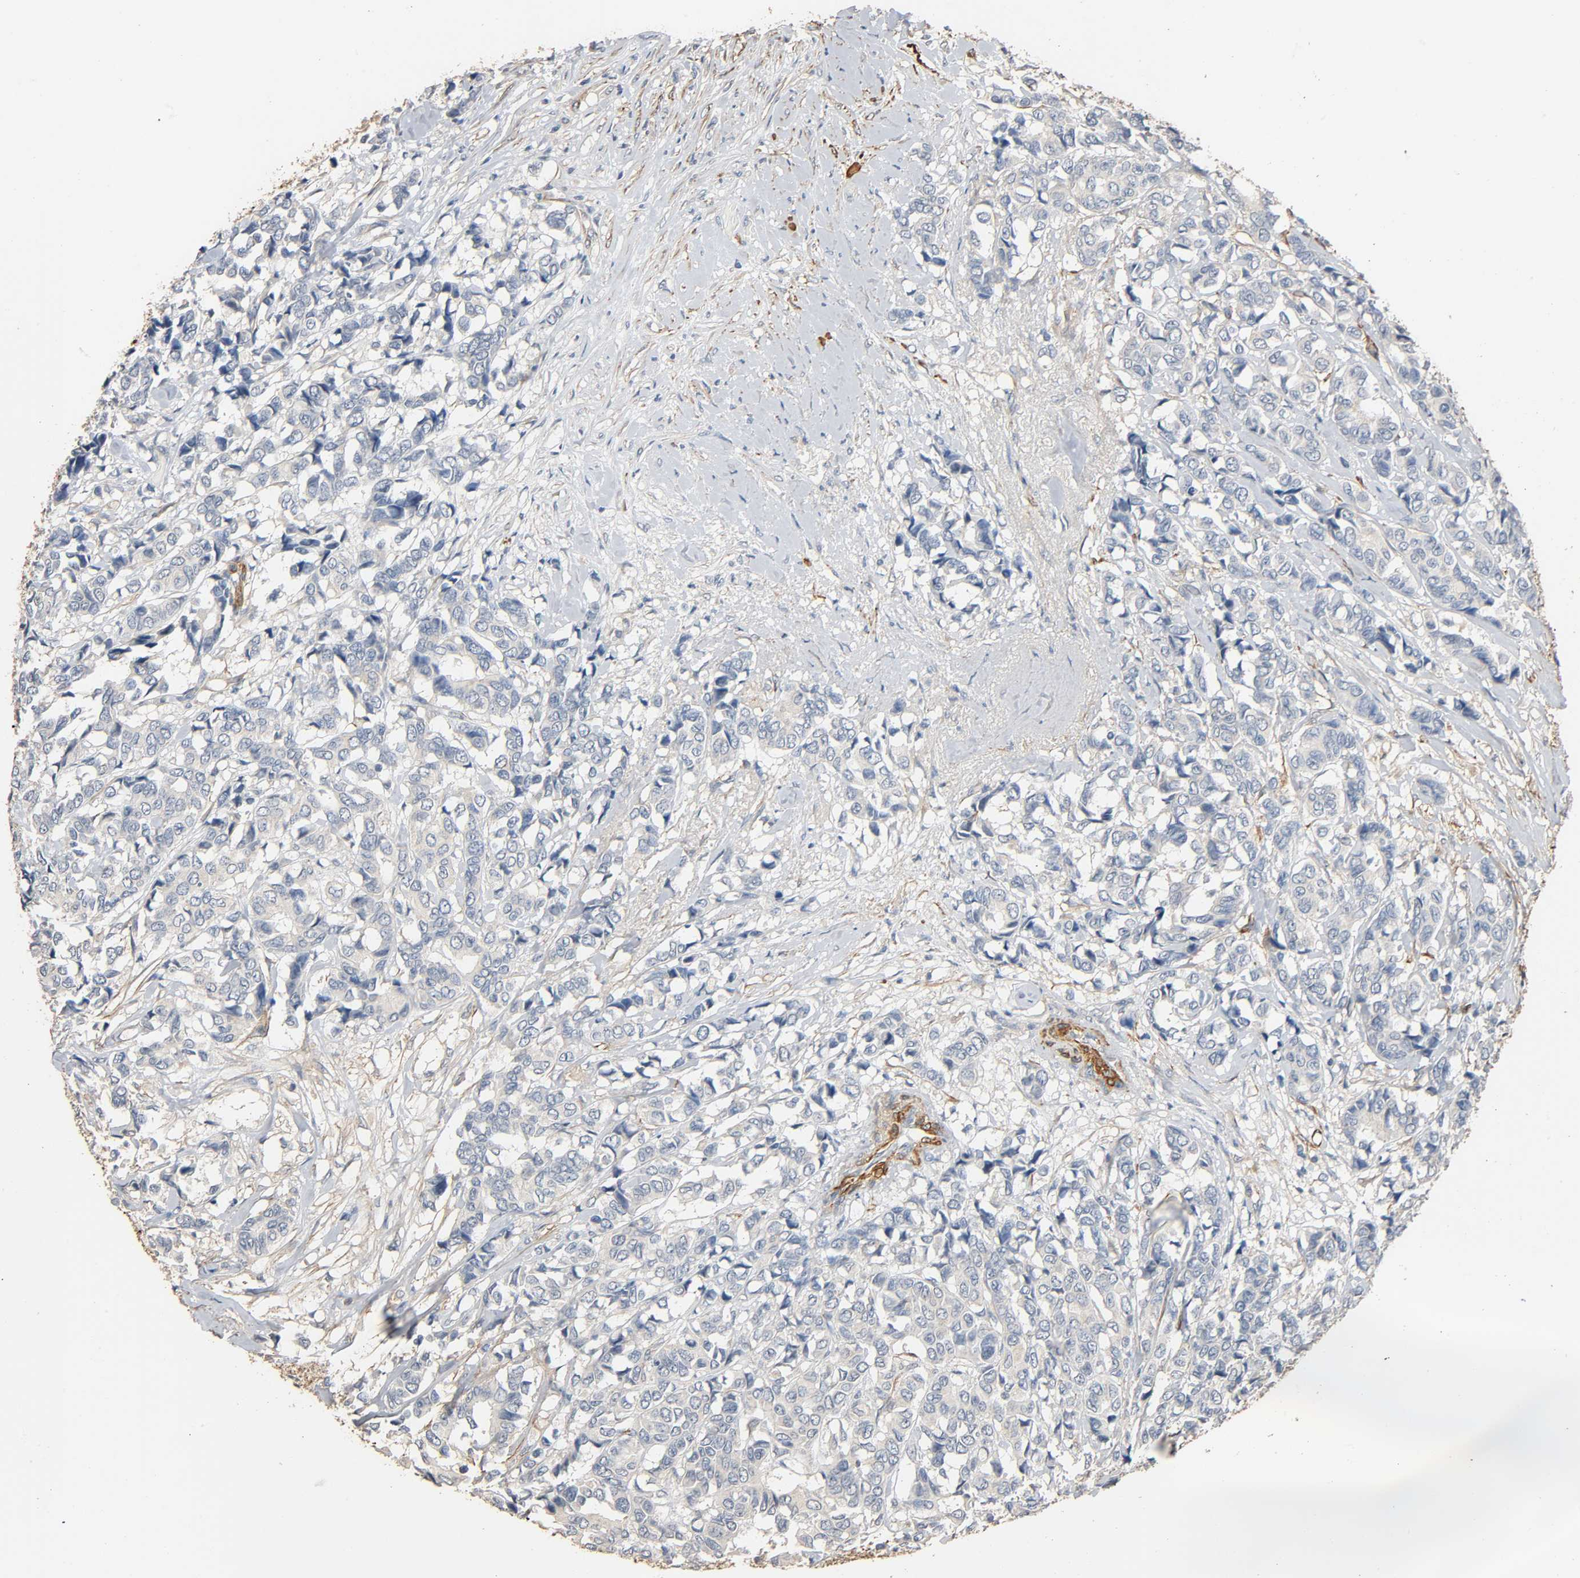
{"staining": {"intensity": "weak", "quantity": "<25%", "location": "cytoplasmic/membranous"}, "tissue": "breast cancer", "cell_type": "Tumor cells", "image_type": "cancer", "snomed": [{"axis": "morphology", "description": "Duct carcinoma"}, {"axis": "topography", "description": "Breast"}], "caption": "Human breast invasive ductal carcinoma stained for a protein using IHC displays no staining in tumor cells.", "gene": "GSTA3", "patient": {"sex": "female", "age": 87}}